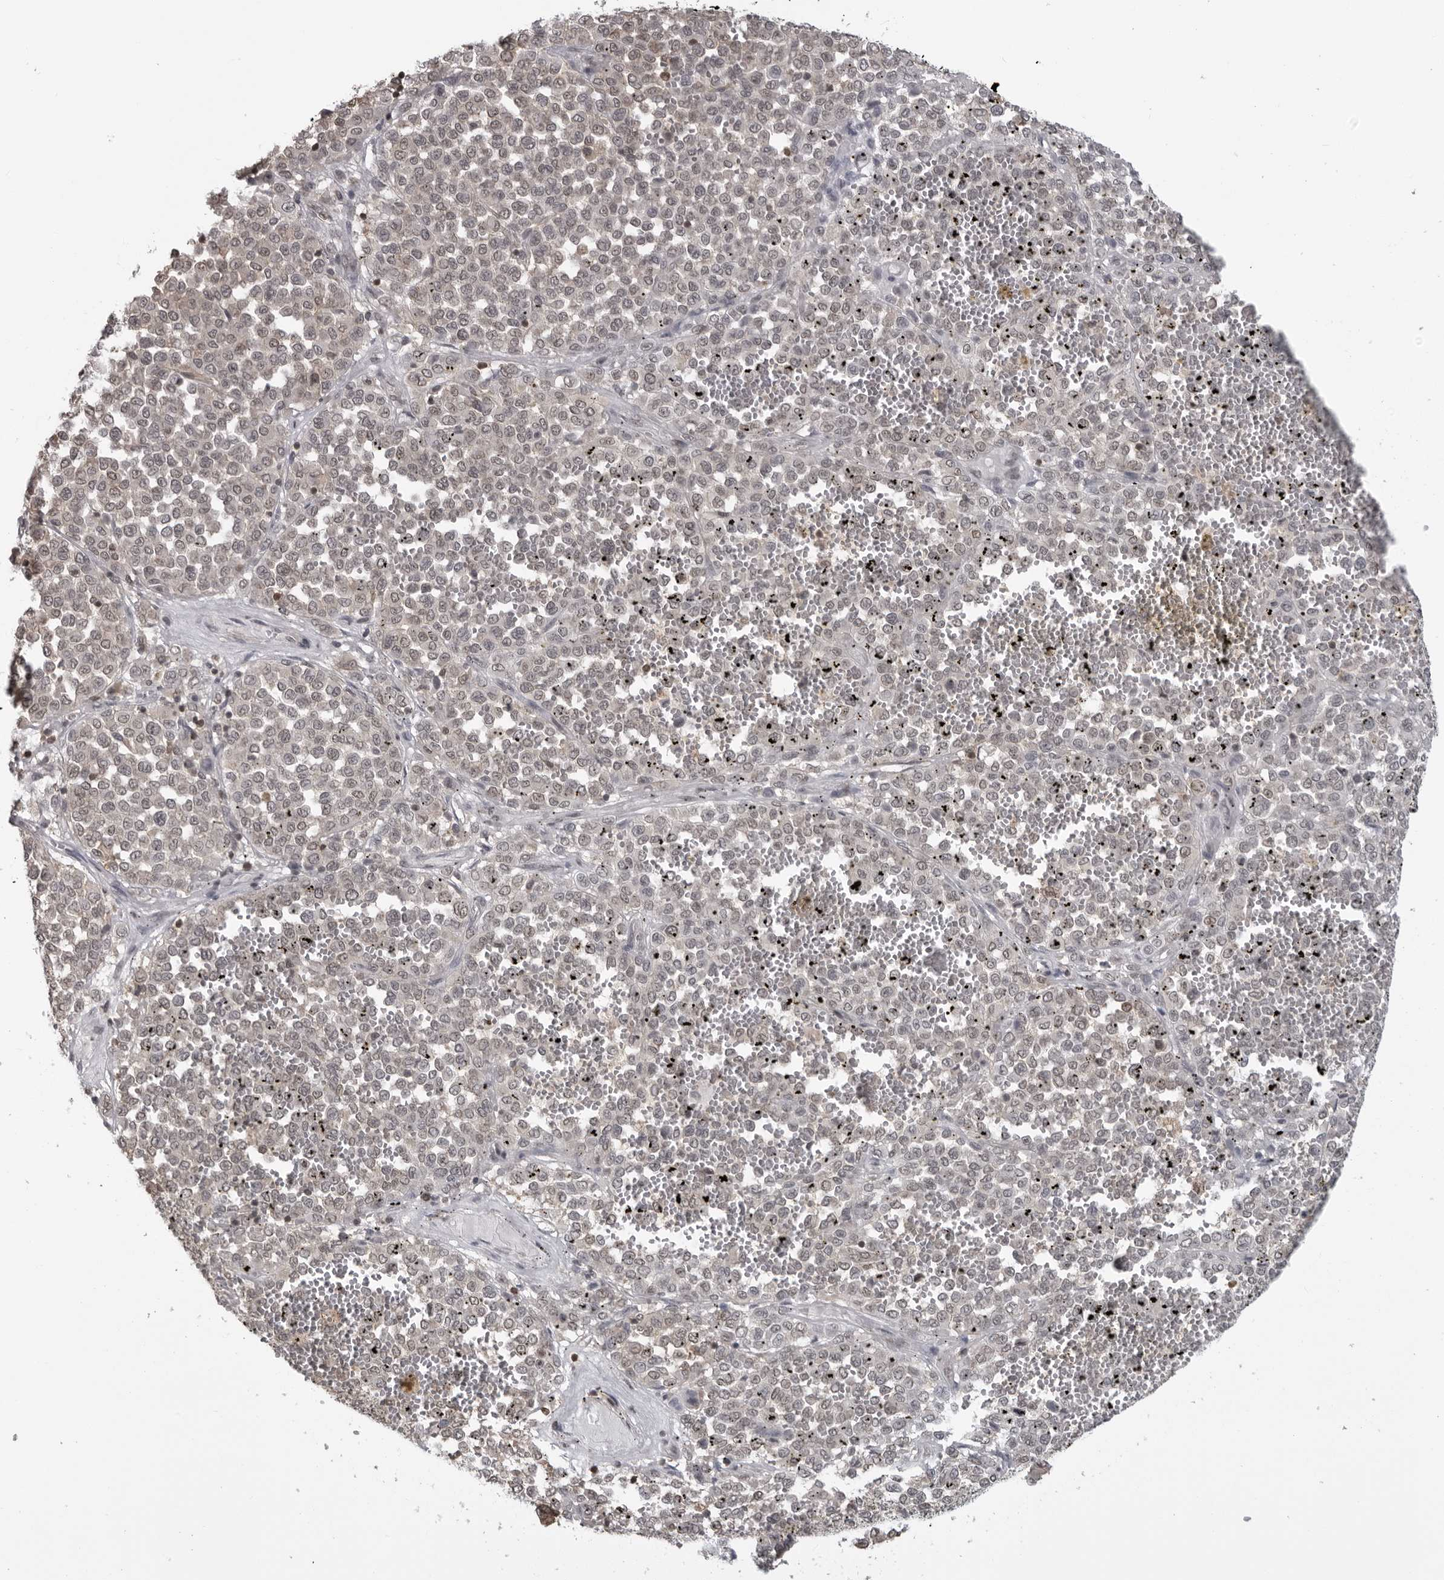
{"staining": {"intensity": "weak", "quantity": "25%-75%", "location": "nuclear"}, "tissue": "melanoma", "cell_type": "Tumor cells", "image_type": "cancer", "snomed": [{"axis": "morphology", "description": "Malignant melanoma, Metastatic site"}, {"axis": "topography", "description": "Pancreas"}], "caption": "Human malignant melanoma (metastatic site) stained for a protein (brown) displays weak nuclear positive staining in approximately 25%-75% of tumor cells.", "gene": "PDCL3", "patient": {"sex": "female", "age": 30}}